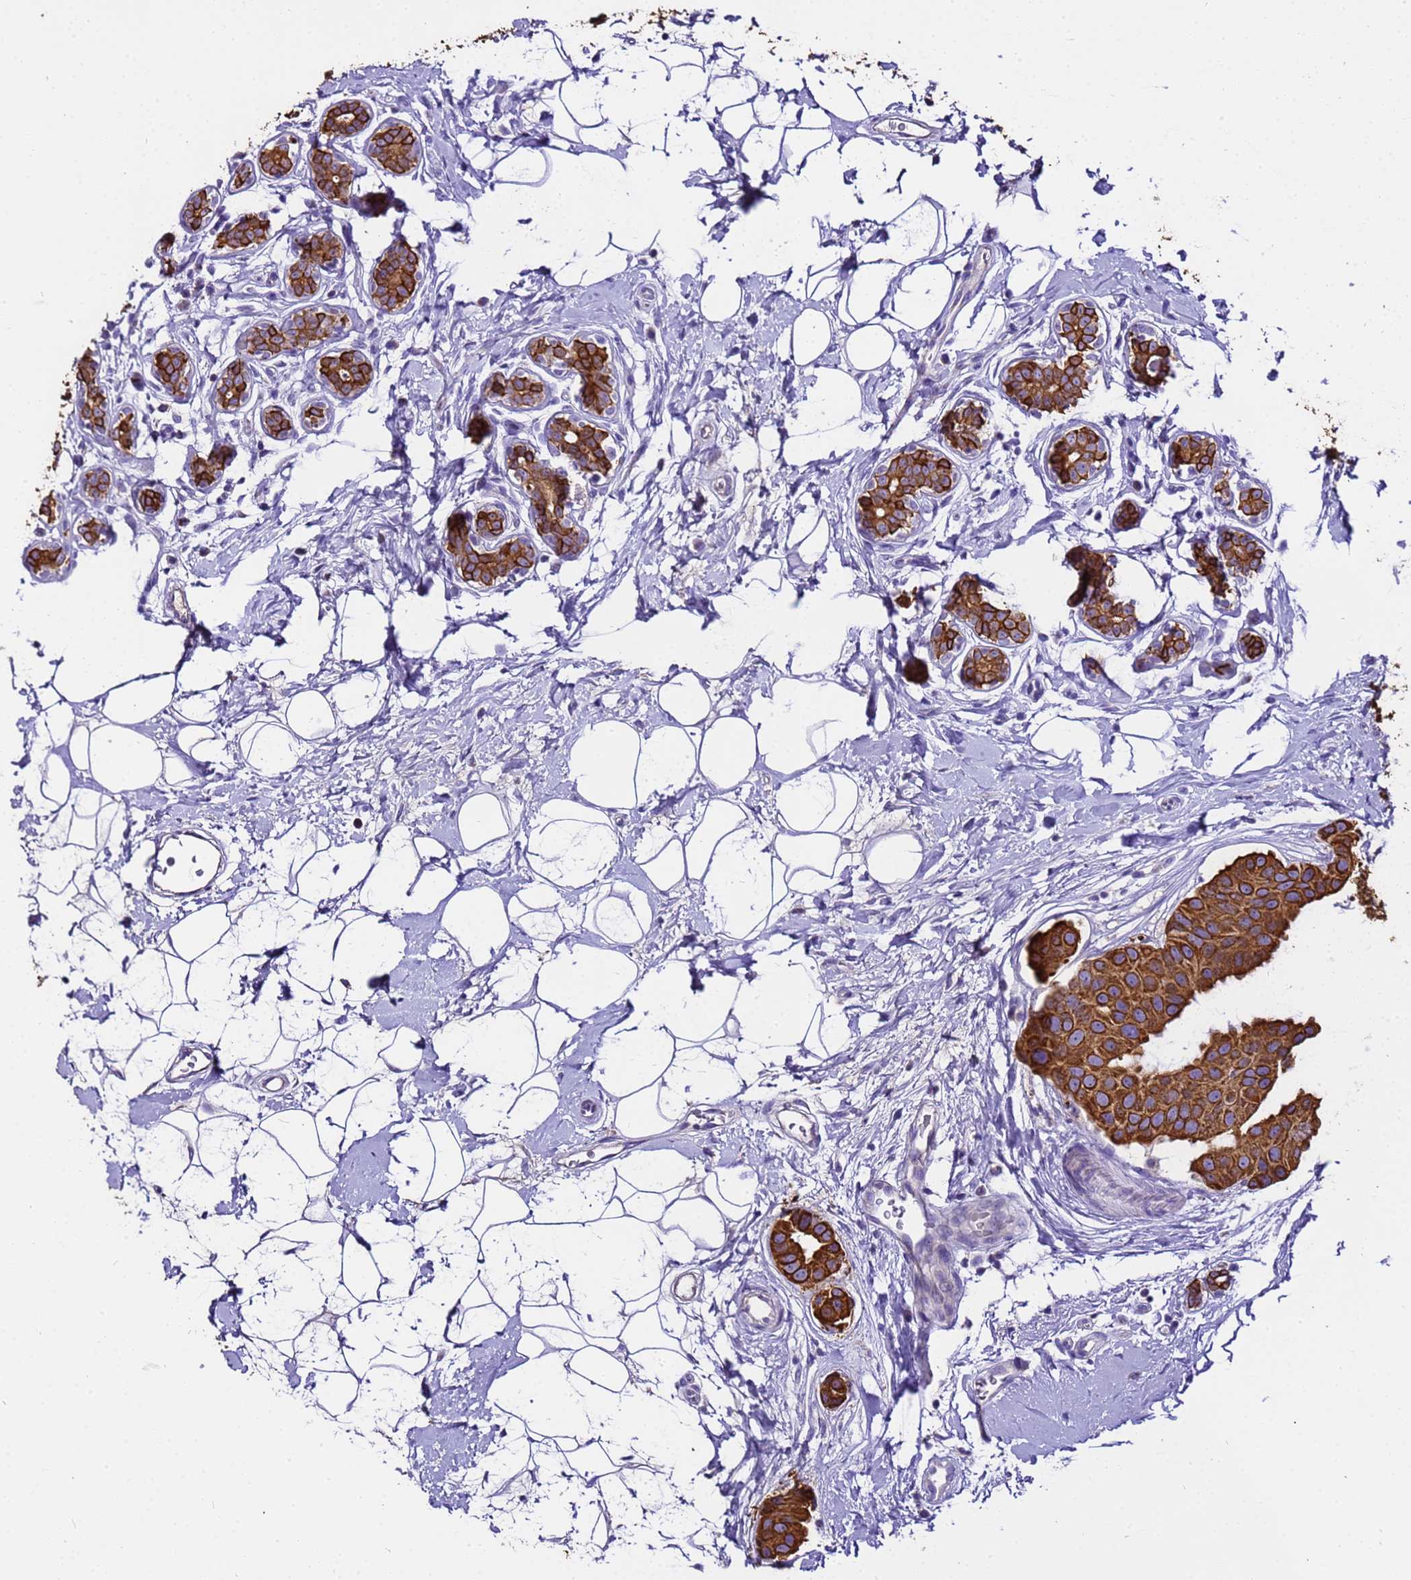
{"staining": {"intensity": "strong", "quantity": ">75%", "location": "cytoplasmic/membranous"}, "tissue": "breast cancer", "cell_type": "Tumor cells", "image_type": "cancer", "snomed": [{"axis": "morphology", "description": "Normal tissue, NOS"}, {"axis": "morphology", "description": "Duct carcinoma"}, {"axis": "topography", "description": "Breast"}], "caption": "Immunohistochemistry histopathology image of breast cancer (intraductal carcinoma) stained for a protein (brown), which reveals high levels of strong cytoplasmic/membranous expression in about >75% of tumor cells.", "gene": "PIEZO2", "patient": {"sex": "female", "age": 39}}